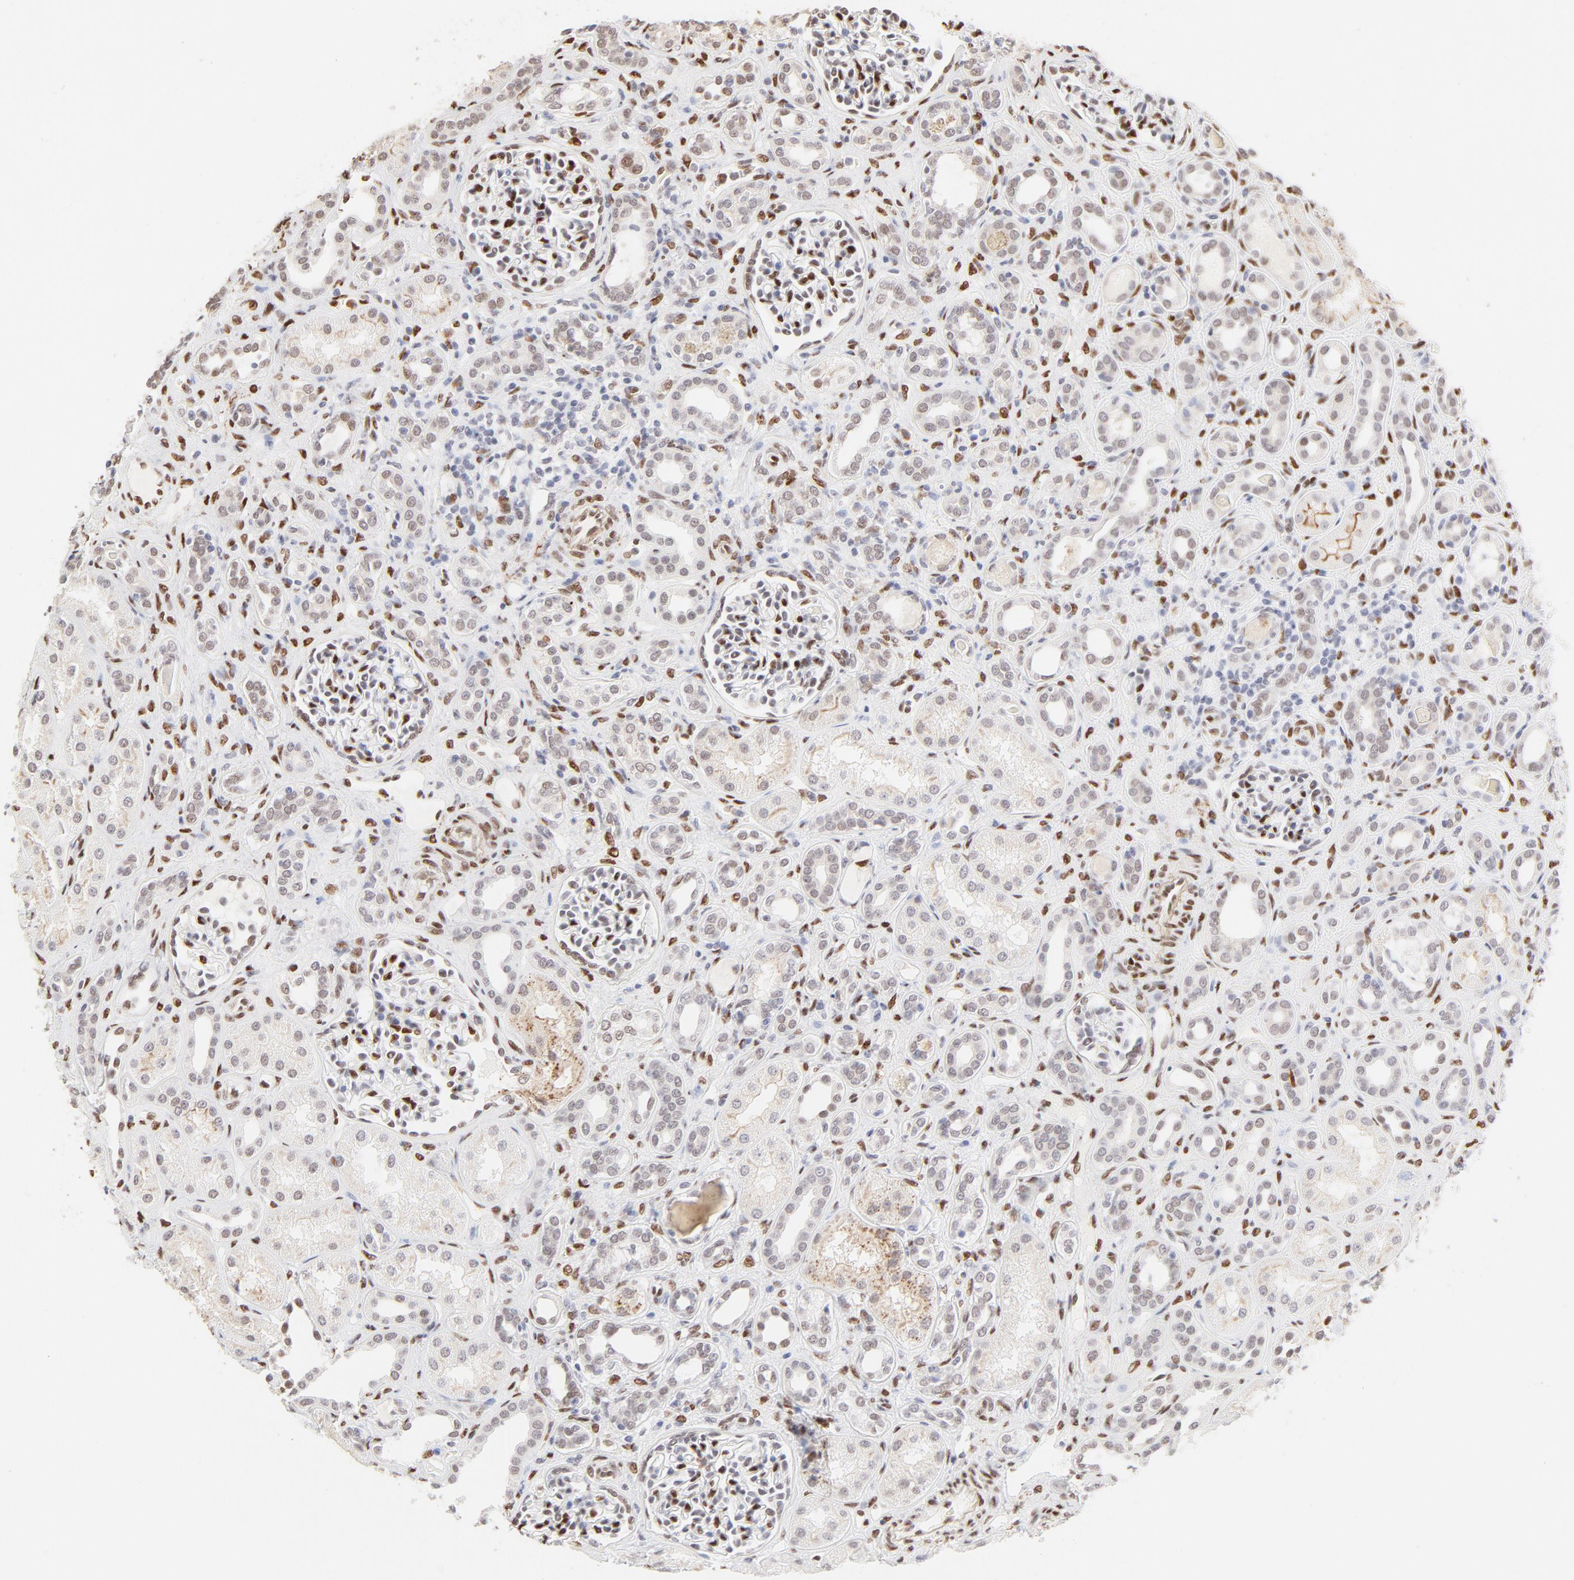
{"staining": {"intensity": "strong", "quantity": "<25%", "location": "nuclear"}, "tissue": "kidney", "cell_type": "Cells in glomeruli", "image_type": "normal", "snomed": [{"axis": "morphology", "description": "Normal tissue, NOS"}, {"axis": "topography", "description": "Kidney"}], "caption": "Unremarkable kidney reveals strong nuclear positivity in approximately <25% of cells in glomeruli The protein of interest is shown in brown color, while the nuclei are stained blue..", "gene": "PBX1", "patient": {"sex": "male", "age": 7}}